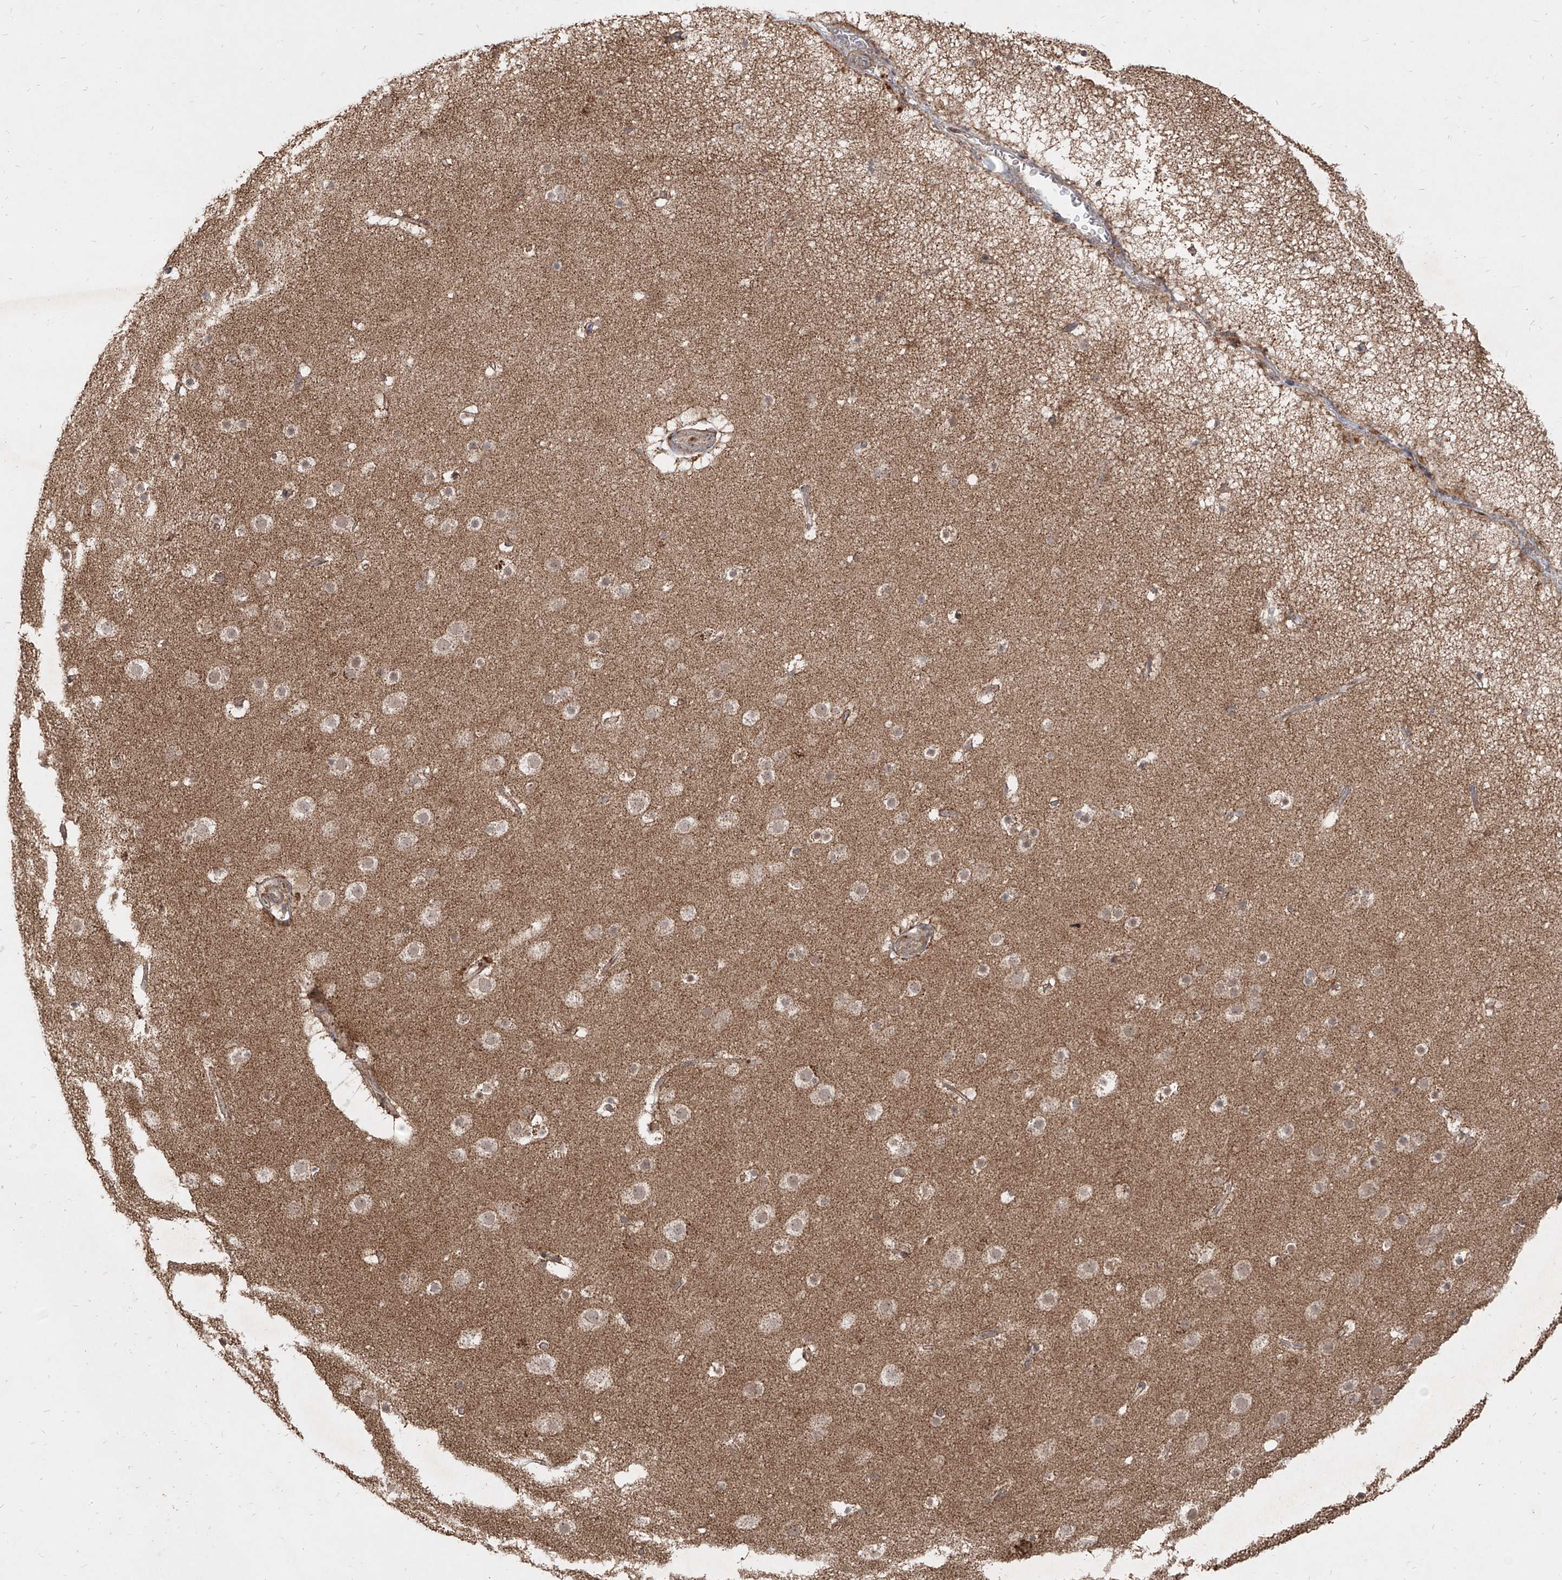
{"staining": {"intensity": "moderate", "quantity": ">75%", "location": "cytoplasmic/membranous"}, "tissue": "cerebral cortex", "cell_type": "Endothelial cells", "image_type": "normal", "snomed": [{"axis": "morphology", "description": "Normal tissue, NOS"}, {"axis": "topography", "description": "Cerebral cortex"}], "caption": "Cerebral cortex stained for a protein shows moderate cytoplasmic/membranous positivity in endothelial cells.", "gene": "AIM2", "patient": {"sex": "male", "age": 57}}